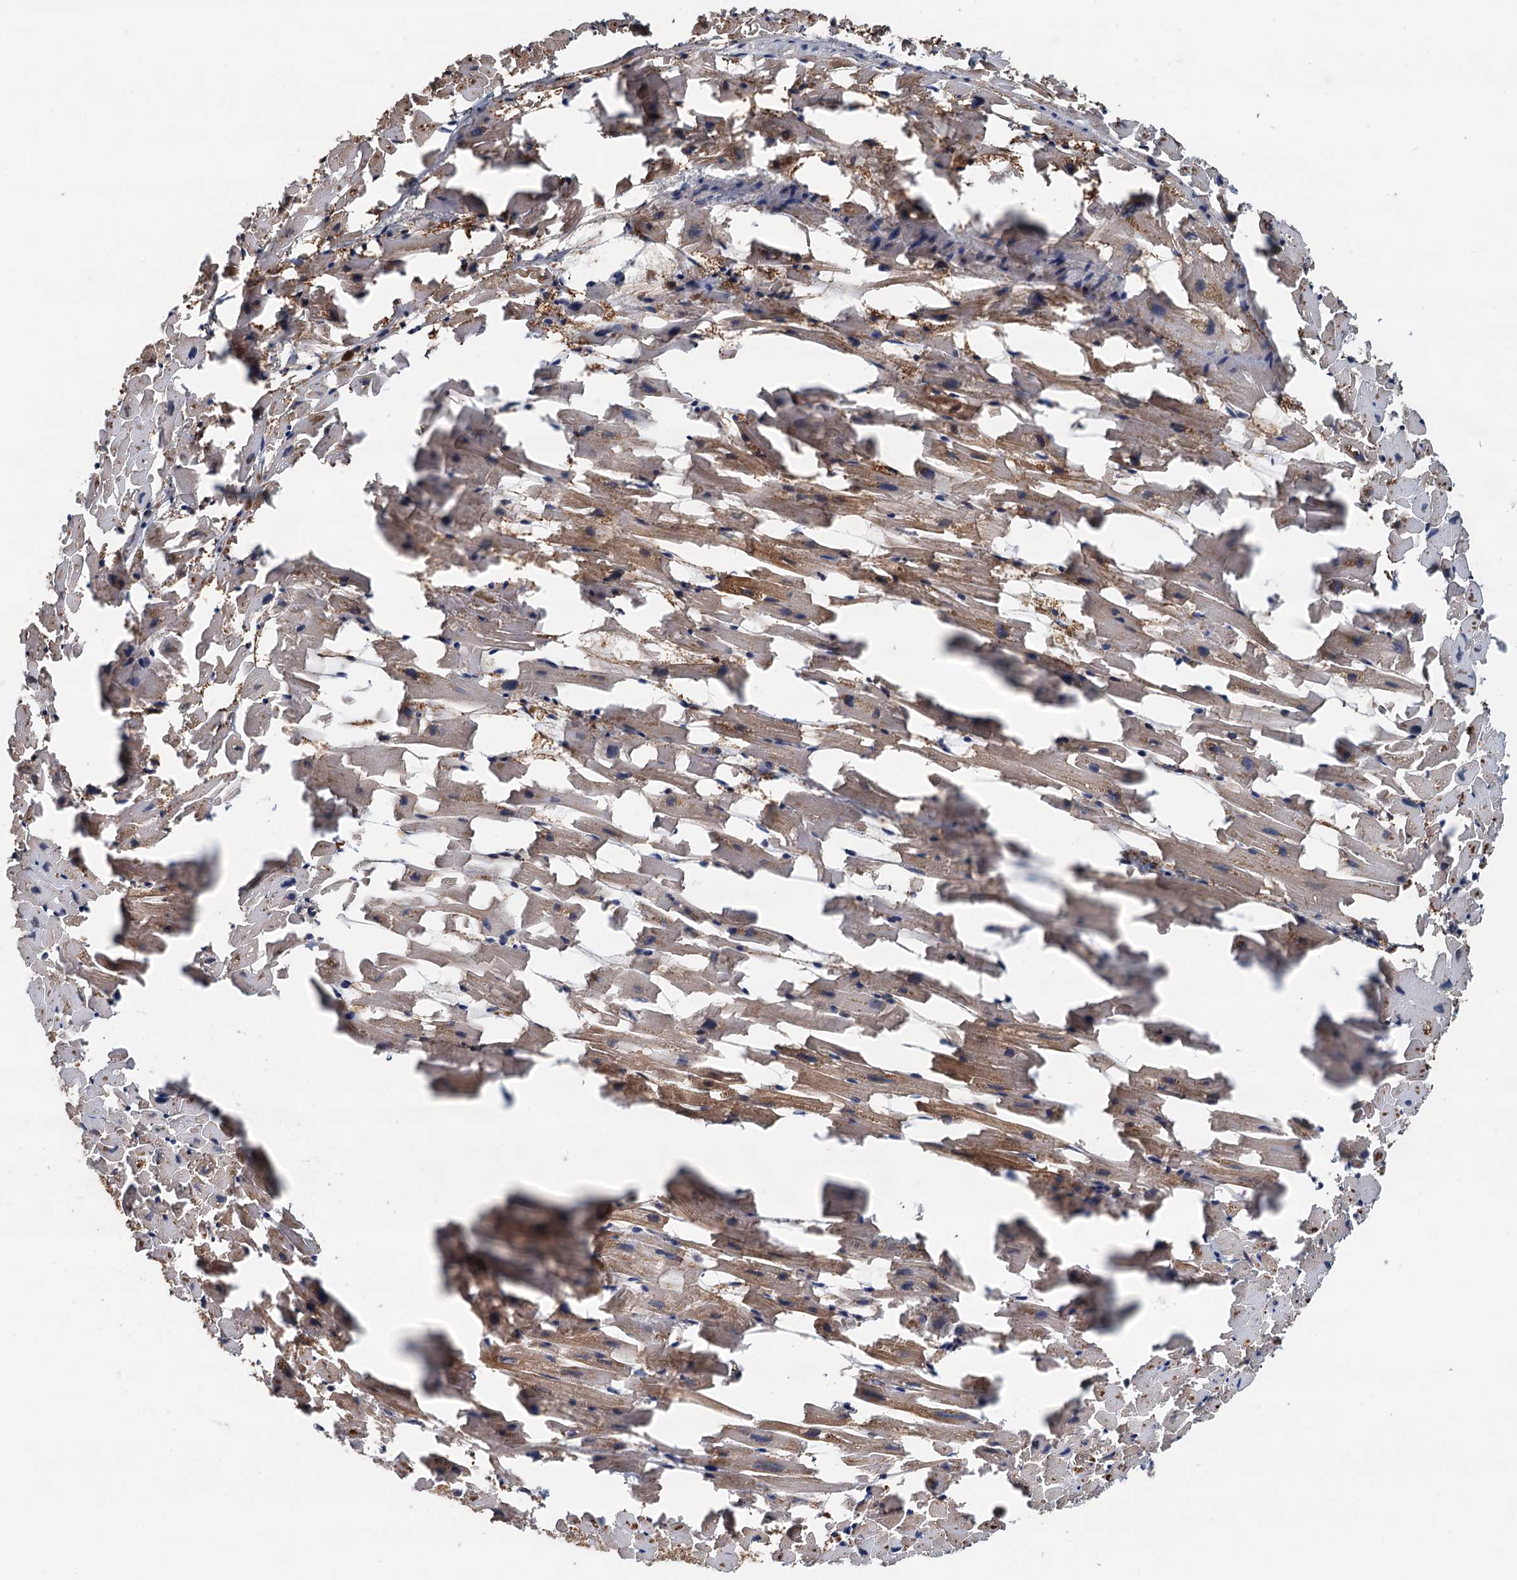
{"staining": {"intensity": "moderate", "quantity": ">75%", "location": "cytoplasmic/membranous"}, "tissue": "heart muscle", "cell_type": "Cardiomyocytes", "image_type": "normal", "snomed": [{"axis": "morphology", "description": "Normal tissue, NOS"}, {"axis": "topography", "description": "Heart"}], "caption": "Protein positivity by immunohistochemistry reveals moderate cytoplasmic/membranous staining in approximately >75% of cardiomyocytes in benign heart muscle.", "gene": "USP6NL", "patient": {"sex": "female", "age": 64}}